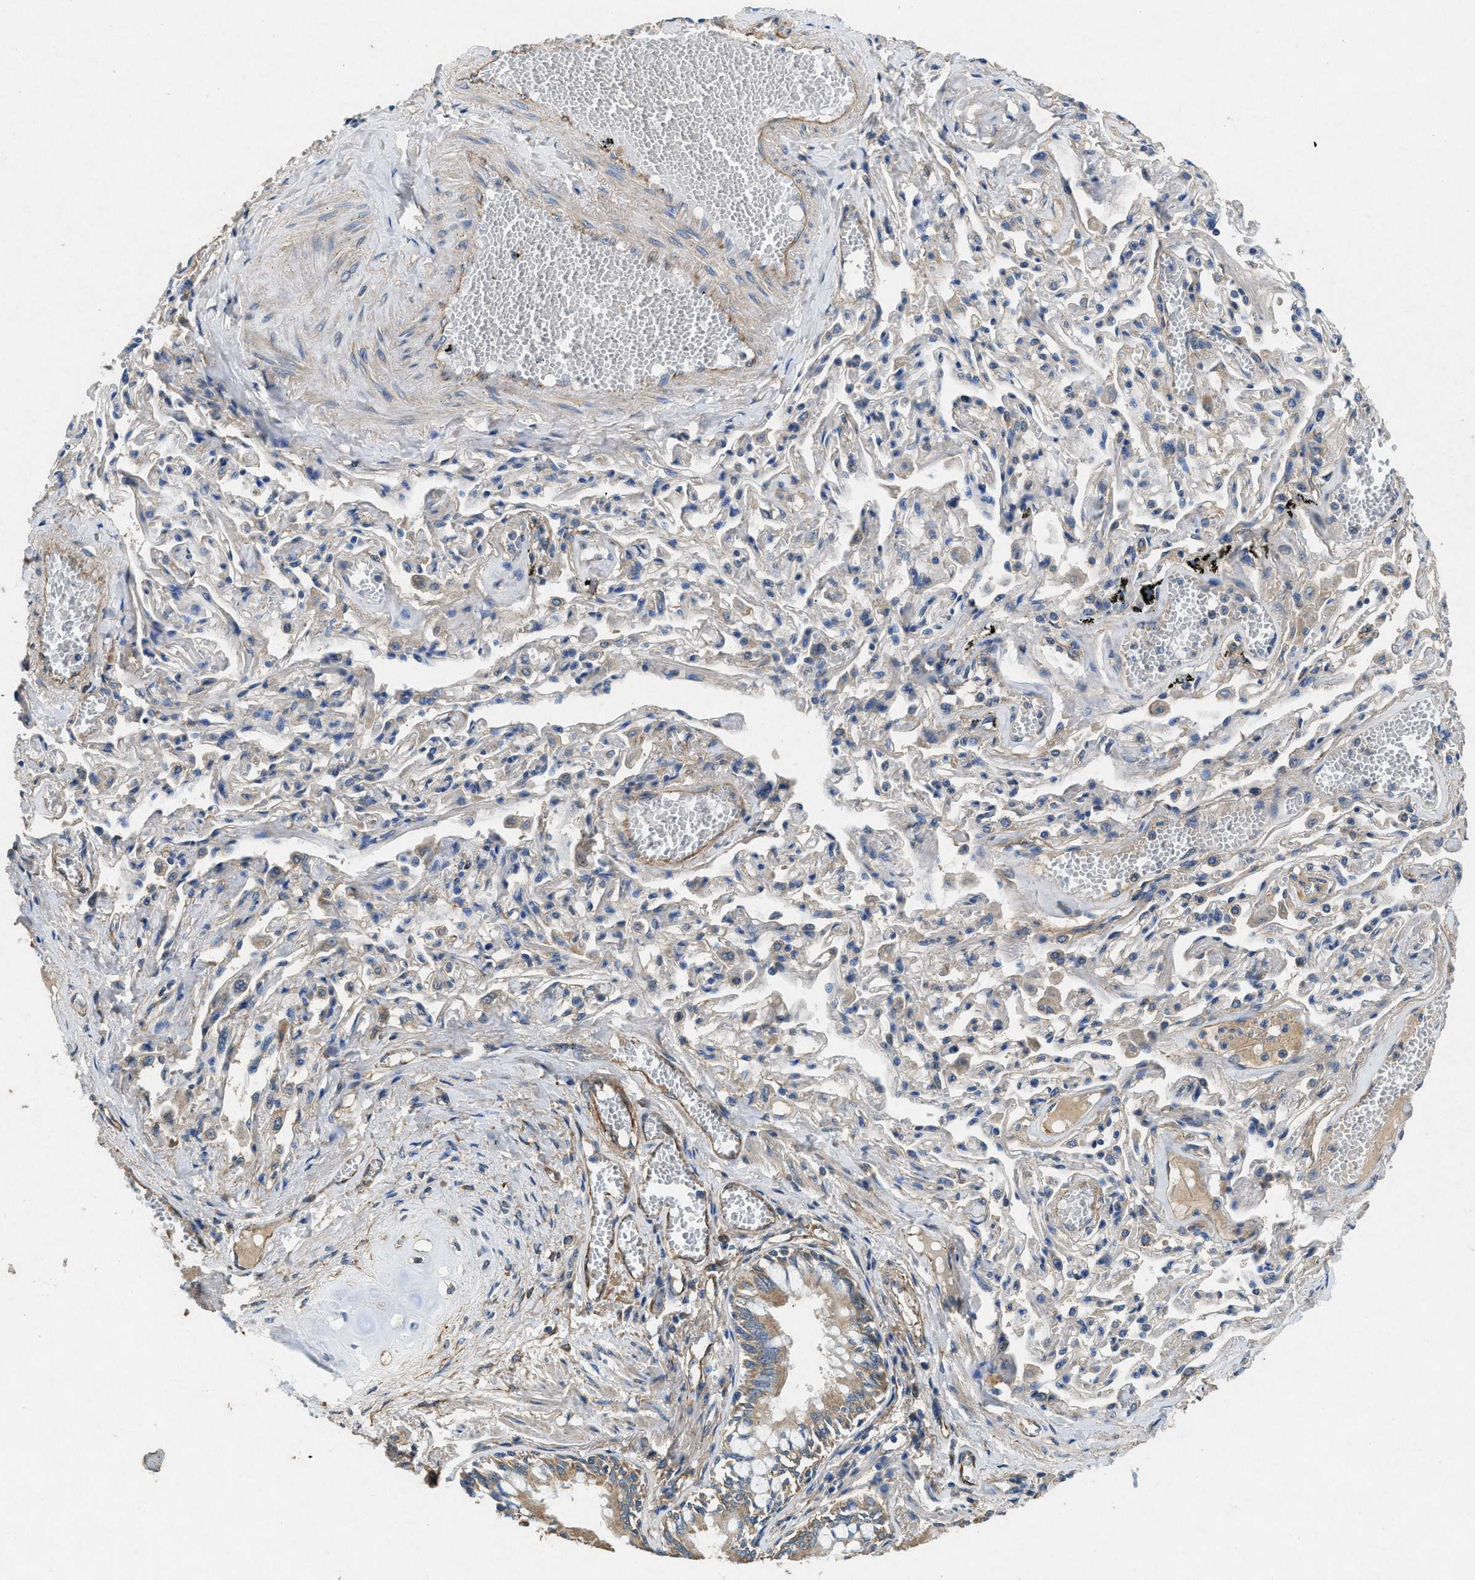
{"staining": {"intensity": "weak", "quantity": ">75%", "location": "cytoplasmic/membranous"}, "tissue": "bronchus", "cell_type": "Respiratory epithelial cells", "image_type": "normal", "snomed": [{"axis": "morphology", "description": "Normal tissue, NOS"}, {"axis": "morphology", "description": "Inflammation, NOS"}, {"axis": "topography", "description": "Cartilage tissue"}, {"axis": "topography", "description": "Lung"}], "caption": "This micrograph displays immunohistochemistry staining of benign human bronchus, with low weak cytoplasmic/membranous expression in approximately >75% of respiratory epithelial cells.", "gene": "CDK15", "patient": {"sex": "male", "age": 71}}